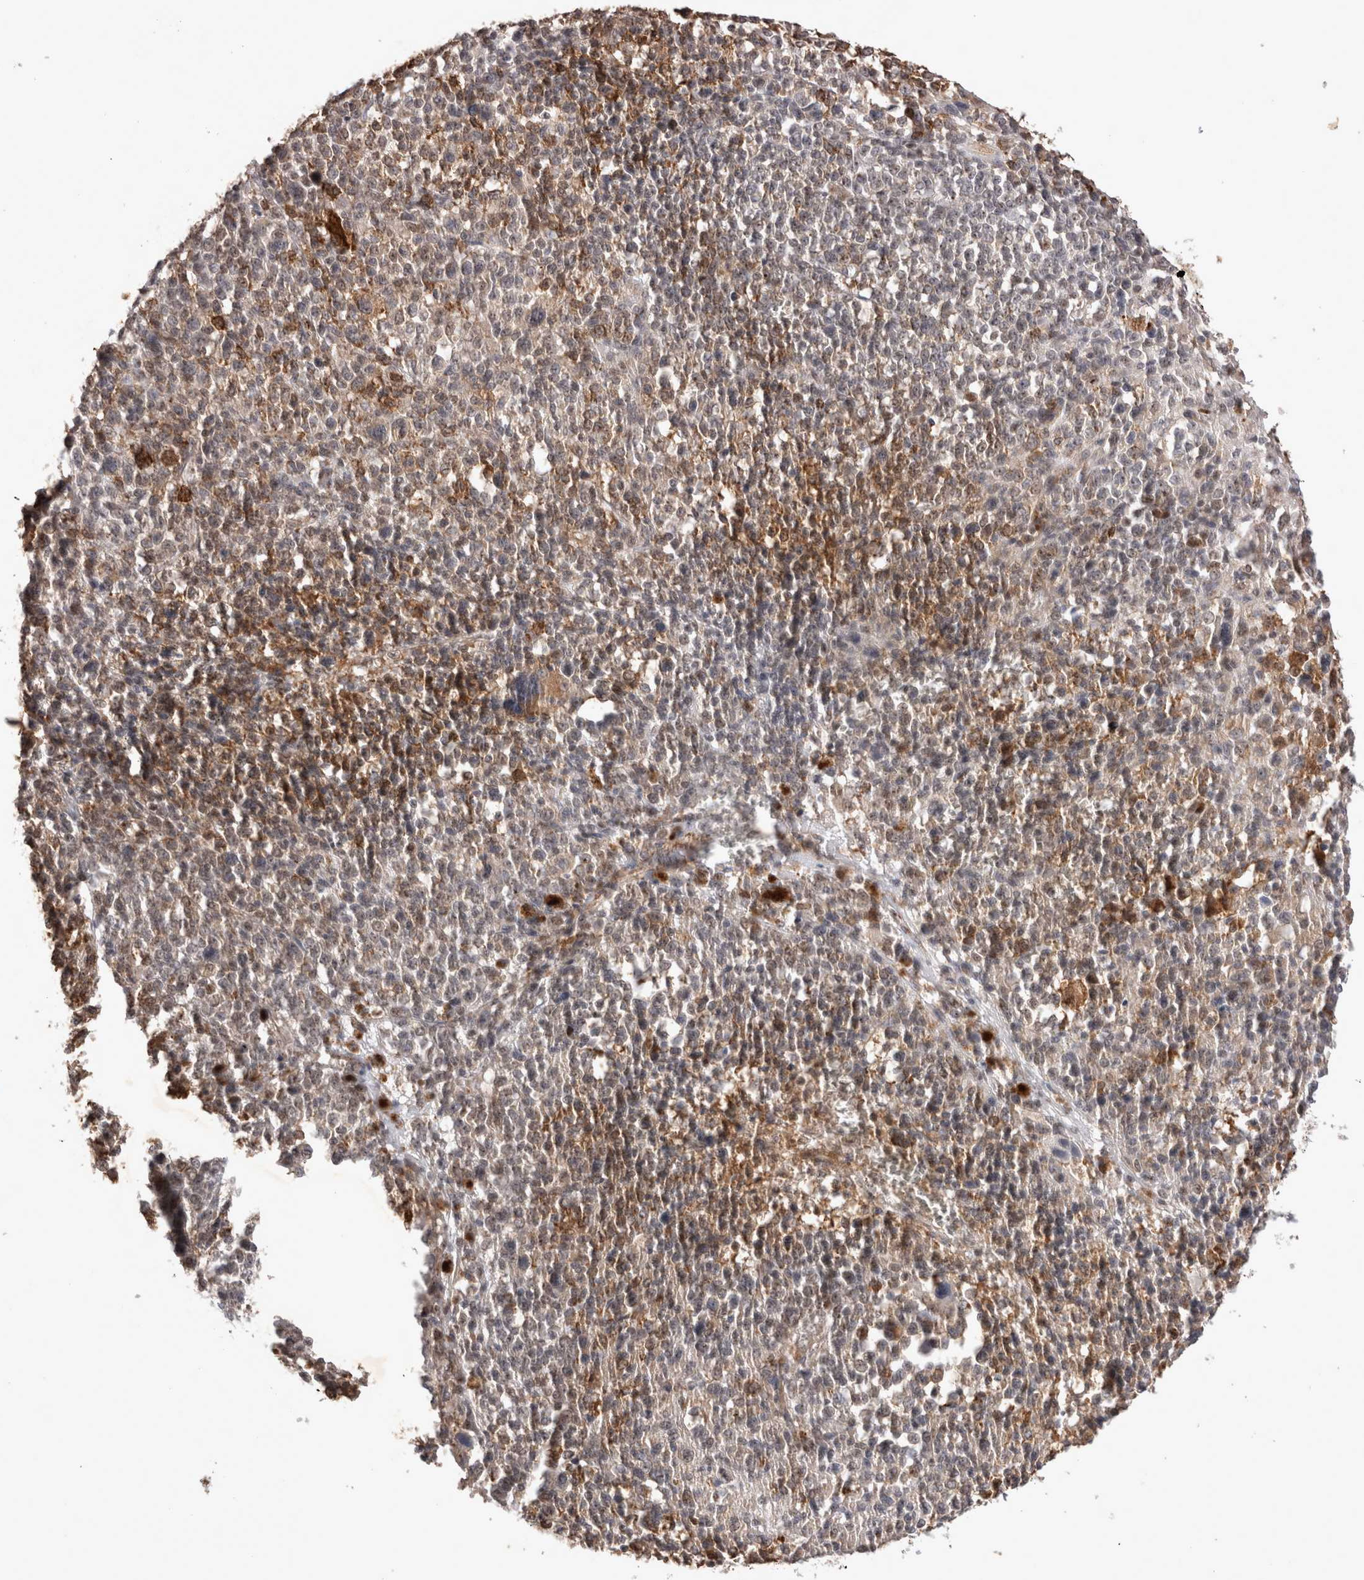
{"staining": {"intensity": "moderate", "quantity": ">75%", "location": "cytoplasmic/membranous,nuclear"}, "tissue": "melanoma", "cell_type": "Tumor cells", "image_type": "cancer", "snomed": [{"axis": "morphology", "description": "Malignant melanoma, Metastatic site"}, {"axis": "topography", "description": "Skin"}], "caption": "Immunohistochemical staining of melanoma reveals medium levels of moderate cytoplasmic/membranous and nuclear protein positivity in approximately >75% of tumor cells. Ihc stains the protein of interest in brown and the nuclei are stained blue.", "gene": "STK11", "patient": {"sex": "female", "age": 74}}